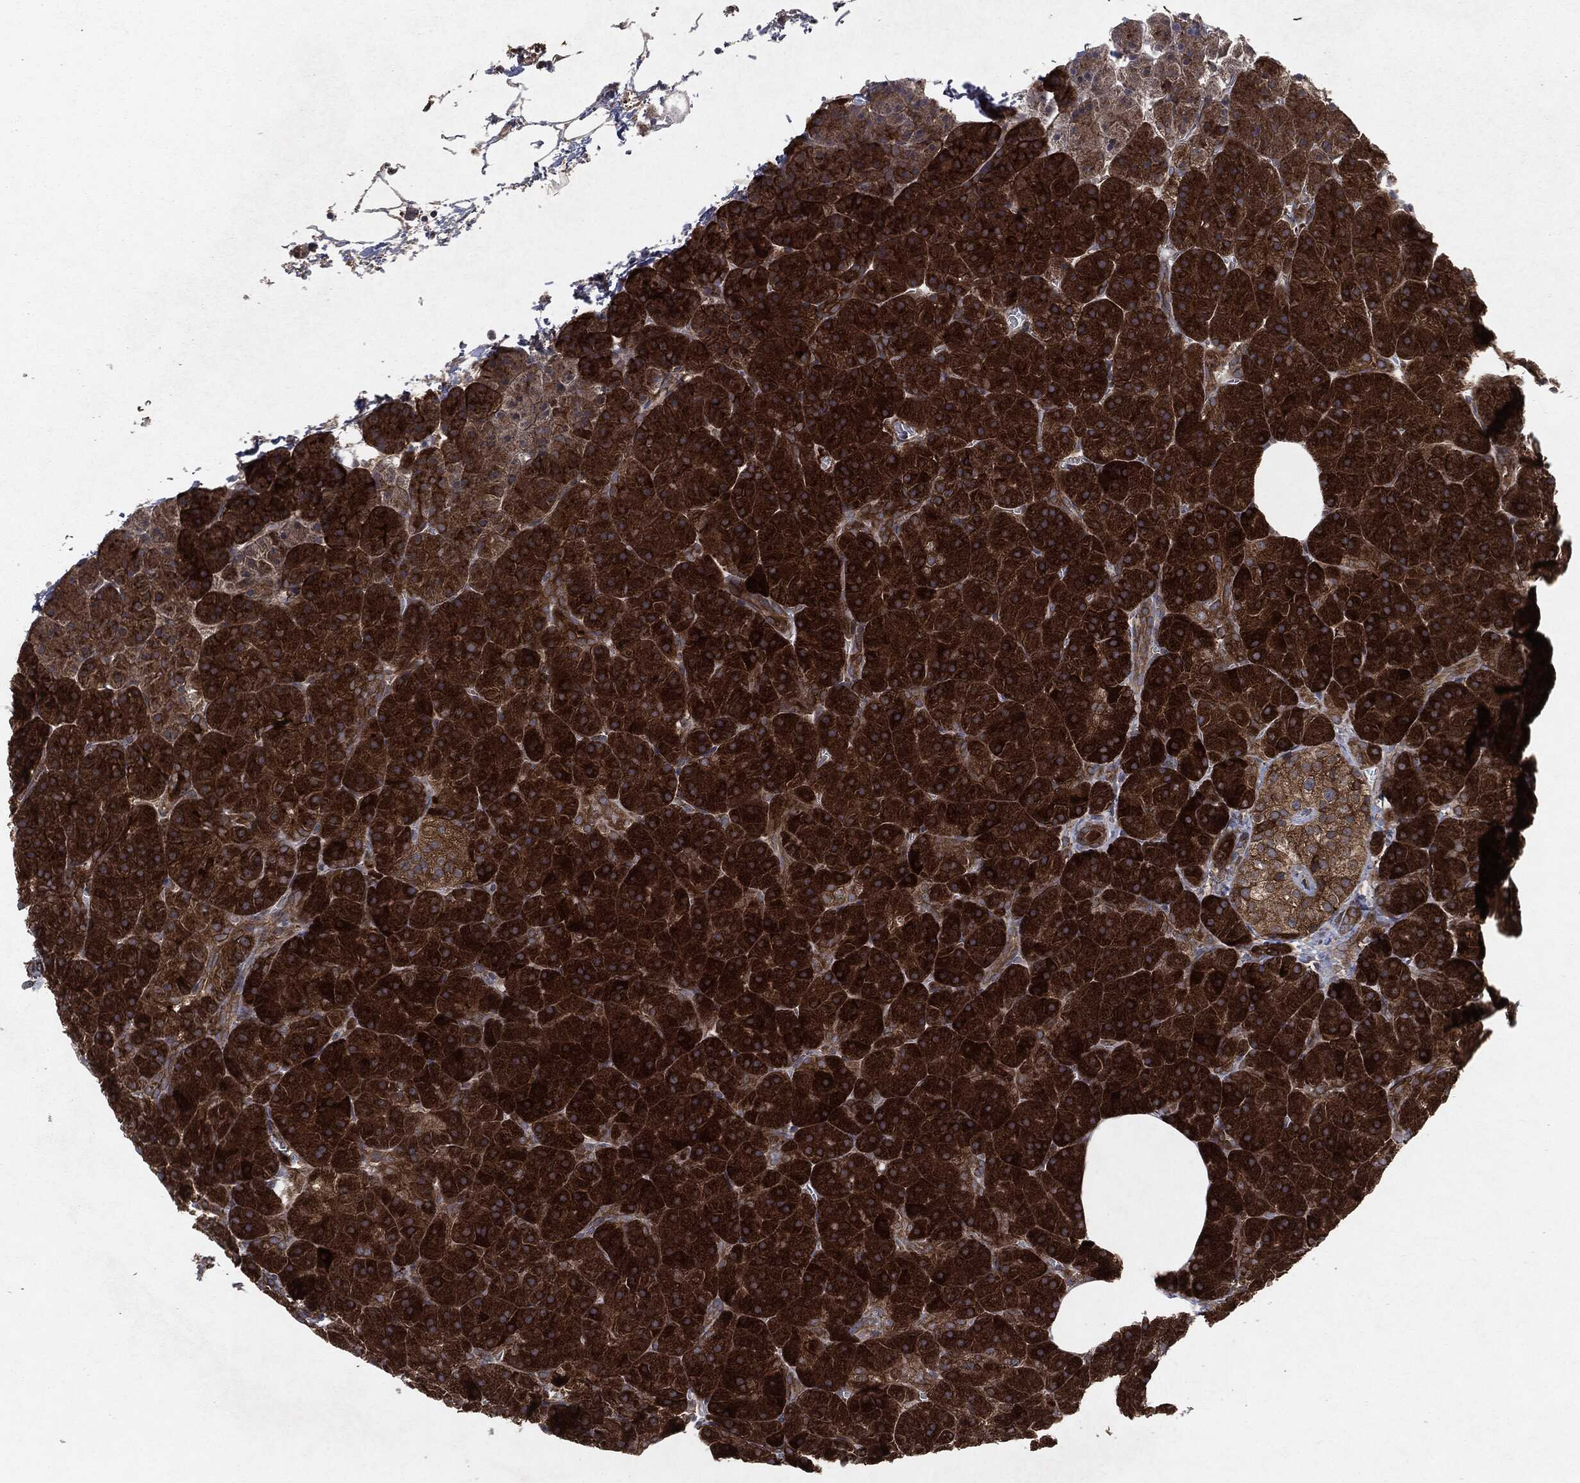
{"staining": {"intensity": "strong", "quantity": ">75%", "location": "cytoplasmic/membranous"}, "tissue": "pancreas", "cell_type": "Exocrine glandular cells", "image_type": "normal", "snomed": [{"axis": "morphology", "description": "Normal tissue, NOS"}, {"axis": "topography", "description": "Pancreas"}], "caption": "This is an image of immunohistochemistry staining of normal pancreas, which shows strong expression in the cytoplasmic/membranous of exocrine glandular cells.", "gene": "RAF1", "patient": {"sex": "male", "age": 61}}